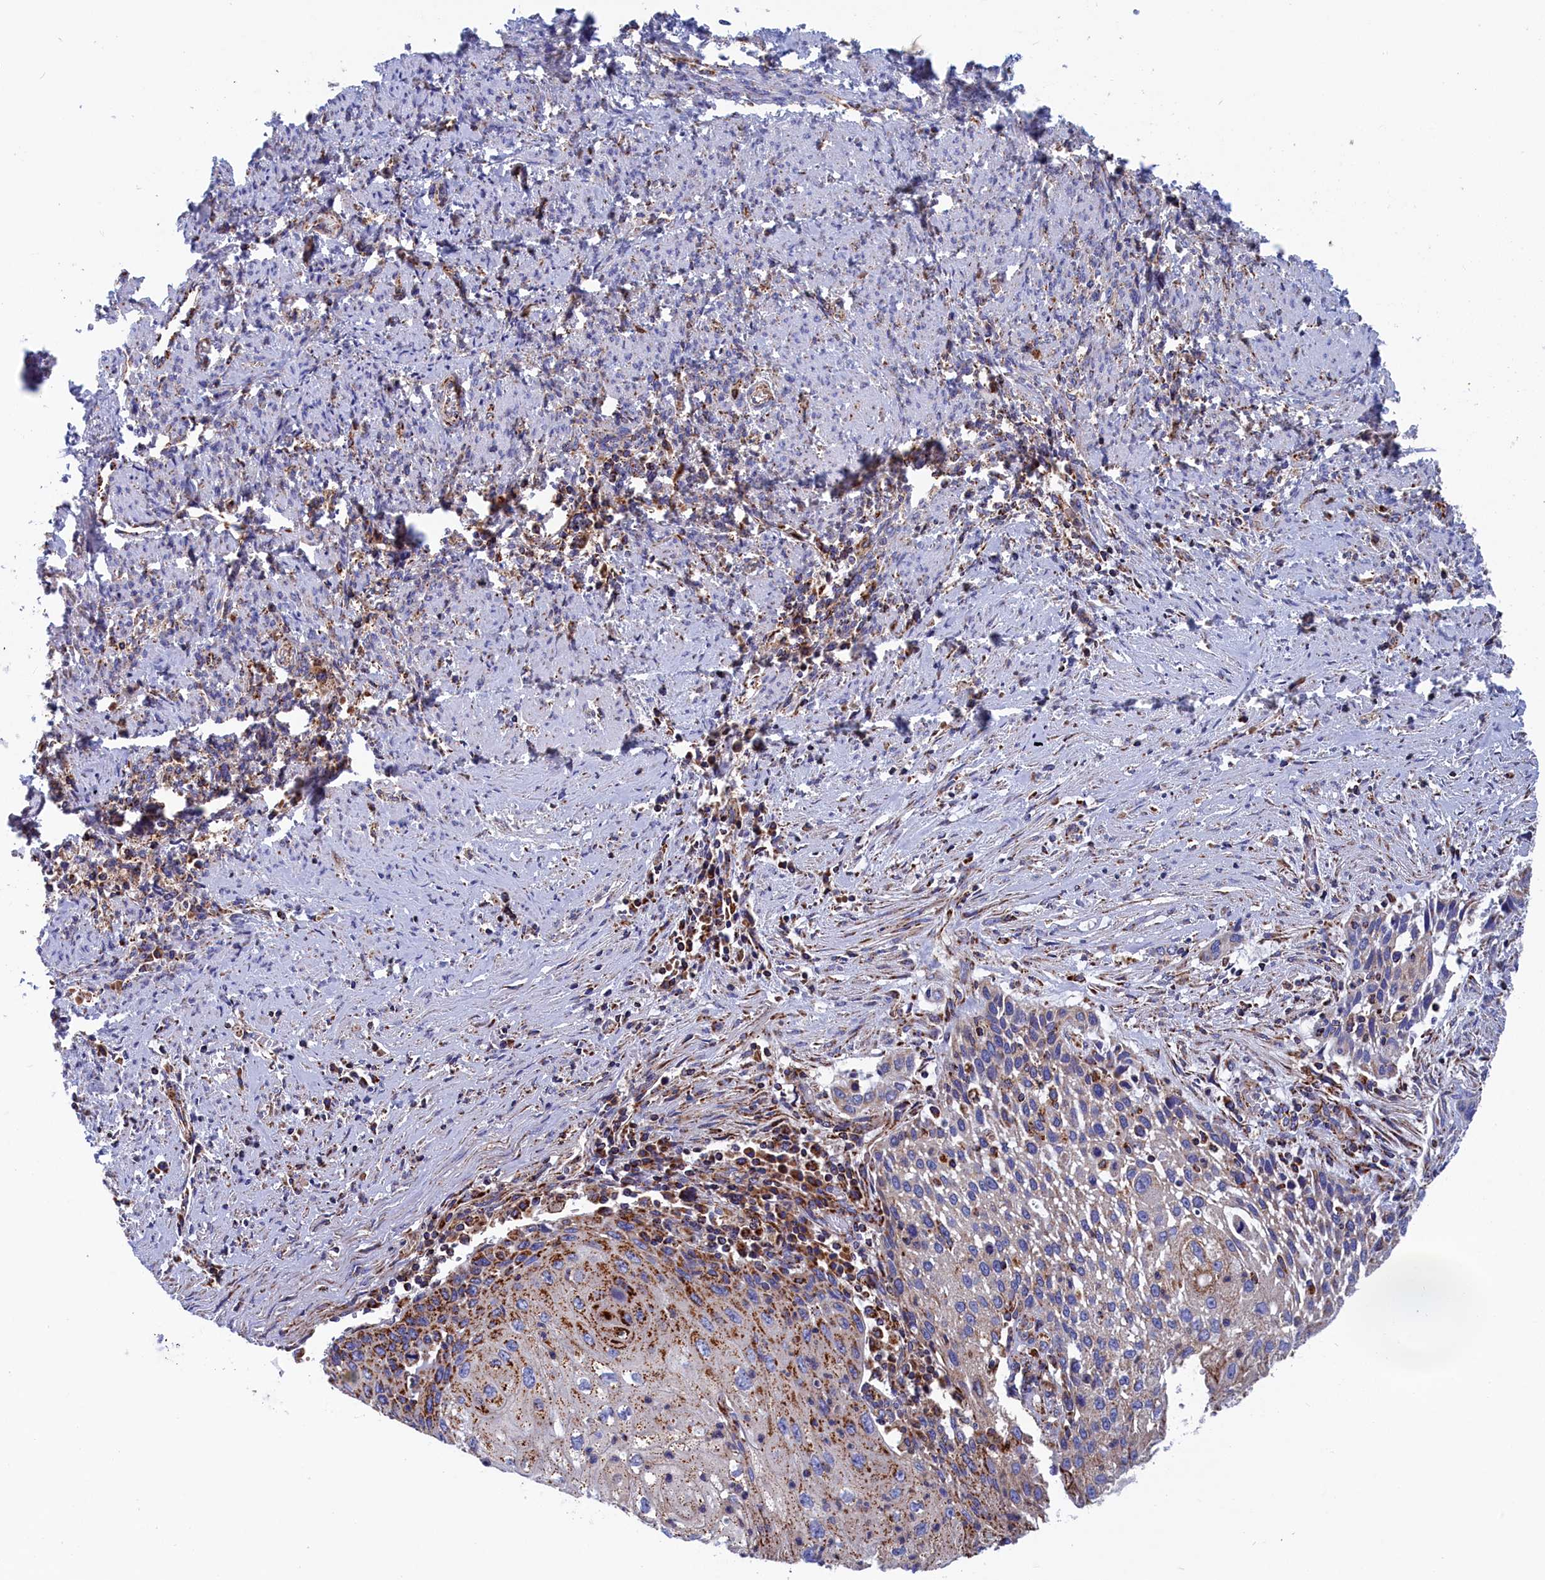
{"staining": {"intensity": "moderate", "quantity": "<25%", "location": "cytoplasmic/membranous"}, "tissue": "cervical cancer", "cell_type": "Tumor cells", "image_type": "cancer", "snomed": [{"axis": "morphology", "description": "Squamous cell carcinoma, NOS"}, {"axis": "topography", "description": "Cervix"}], "caption": "Cervical cancer stained for a protein demonstrates moderate cytoplasmic/membranous positivity in tumor cells.", "gene": "WDR83", "patient": {"sex": "female", "age": 67}}